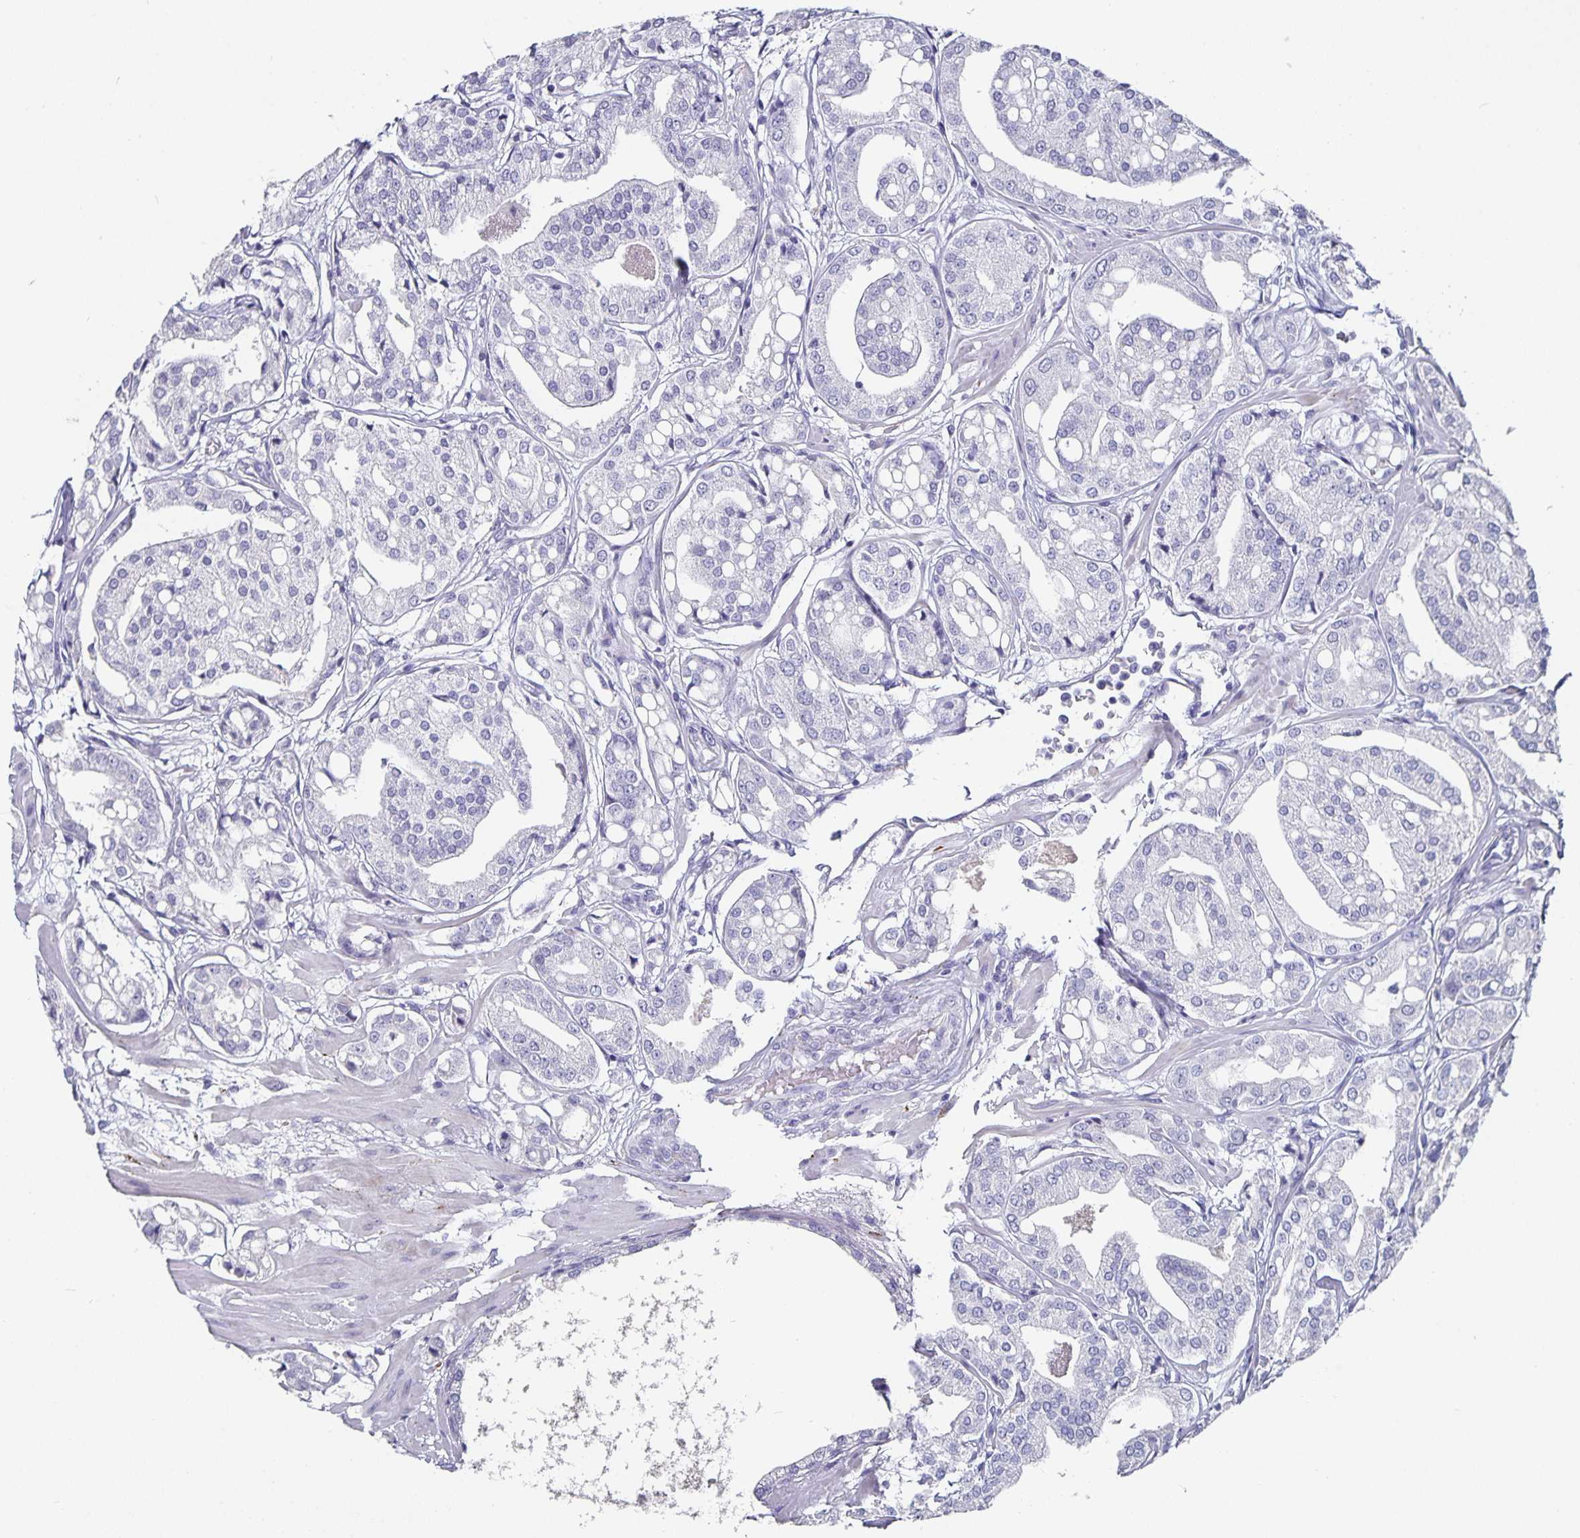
{"staining": {"intensity": "negative", "quantity": "none", "location": "none"}, "tissue": "renal cancer", "cell_type": "Tumor cells", "image_type": "cancer", "snomed": [{"axis": "morphology", "description": "Adenocarcinoma, NOS"}, {"axis": "topography", "description": "Urinary bladder"}], "caption": "An immunohistochemistry micrograph of renal adenocarcinoma is shown. There is no staining in tumor cells of renal adenocarcinoma.", "gene": "CHGA", "patient": {"sex": "male", "age": 61}}